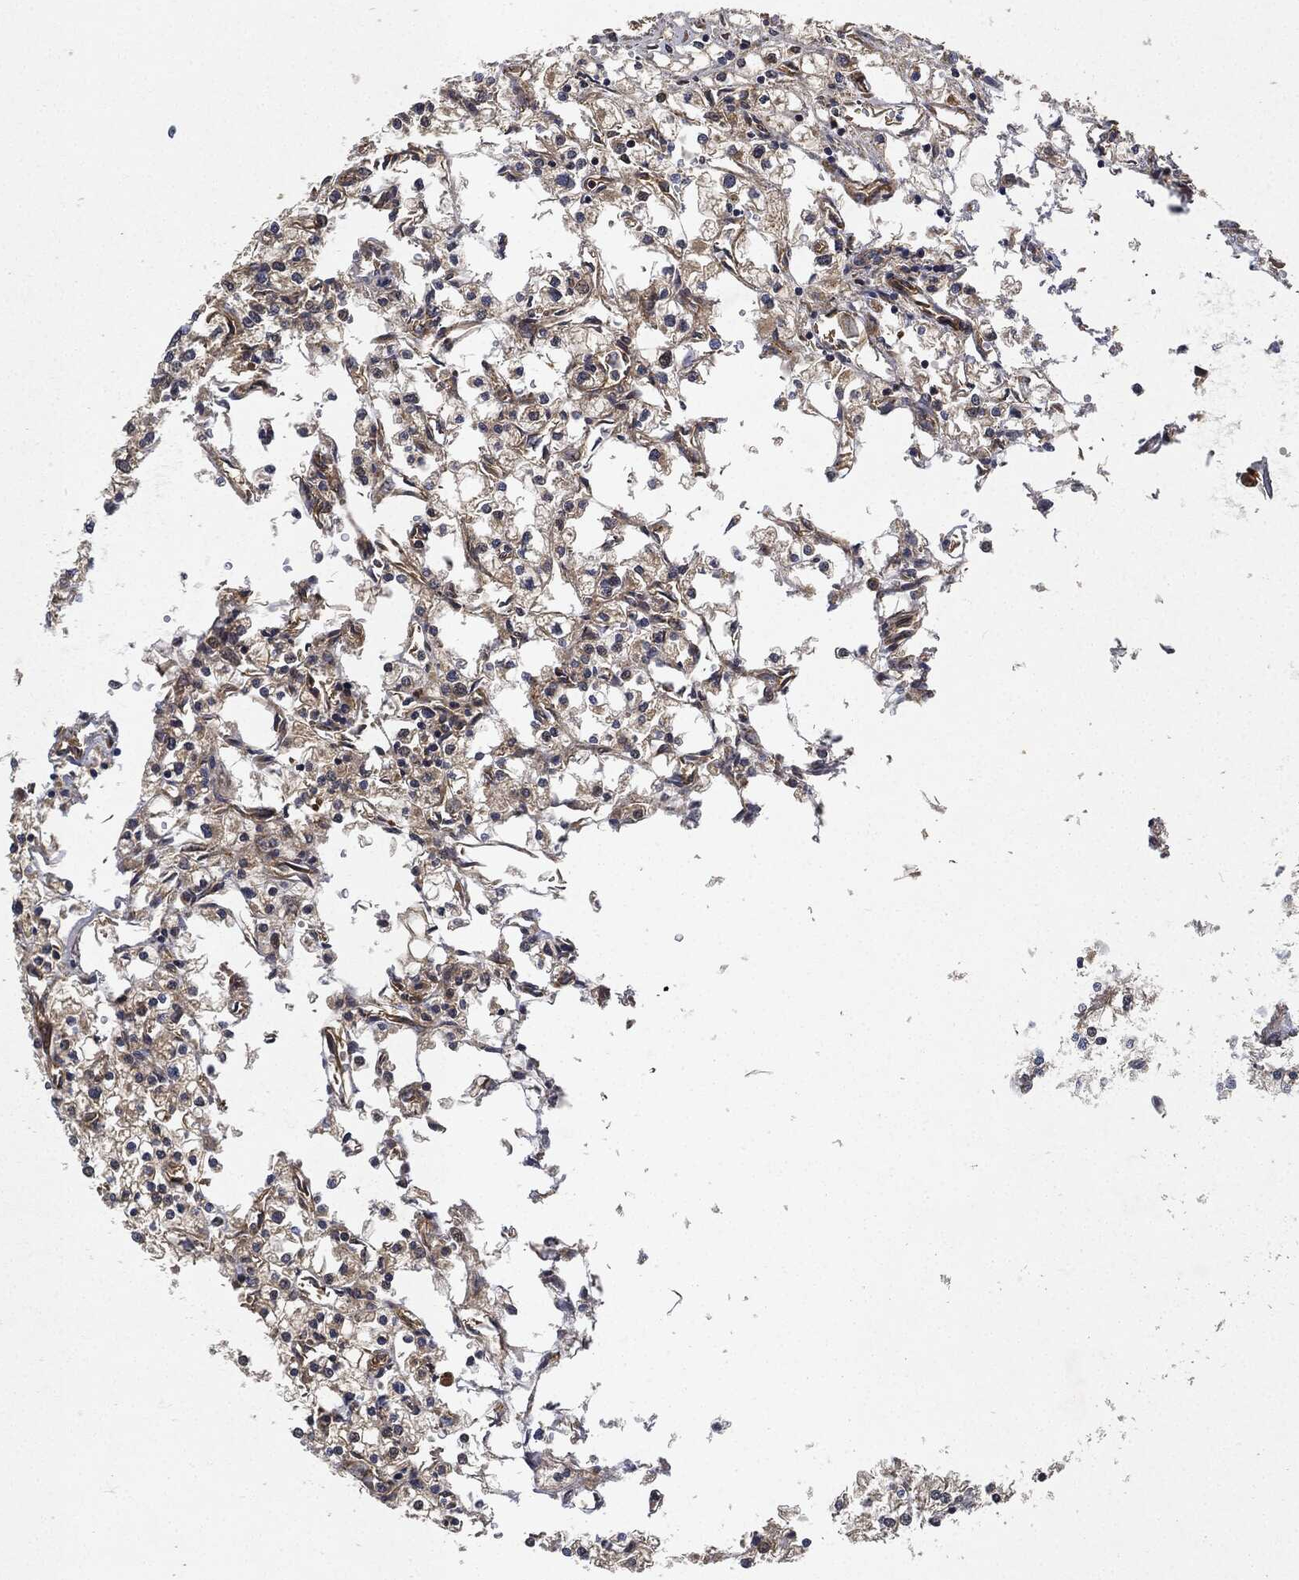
{"staining": {"intensity": "weak", "quantity": "25%-75%", "location": "cytoplasmic/membranous"}, "tissue": "renal cancer", "cell_type": "Tumor cells", "image_type": "cancer", "snomed": [{"axis": "morphology", "description": "Adenocarcinoma, NOS"}, {"axis": "topography", "description": "Kidney"}], "caption": "Immunohistochemistry (IHC) (DAB (3,3'-diaminobenzidine)) staining of adenocarcinoma (renal) displays weak cytoplasmic/membranous protein expression in approximately 25%-75% of tumor cells.", "gene": "MLST8", "patient": {"sex": "male", "age": 80}}